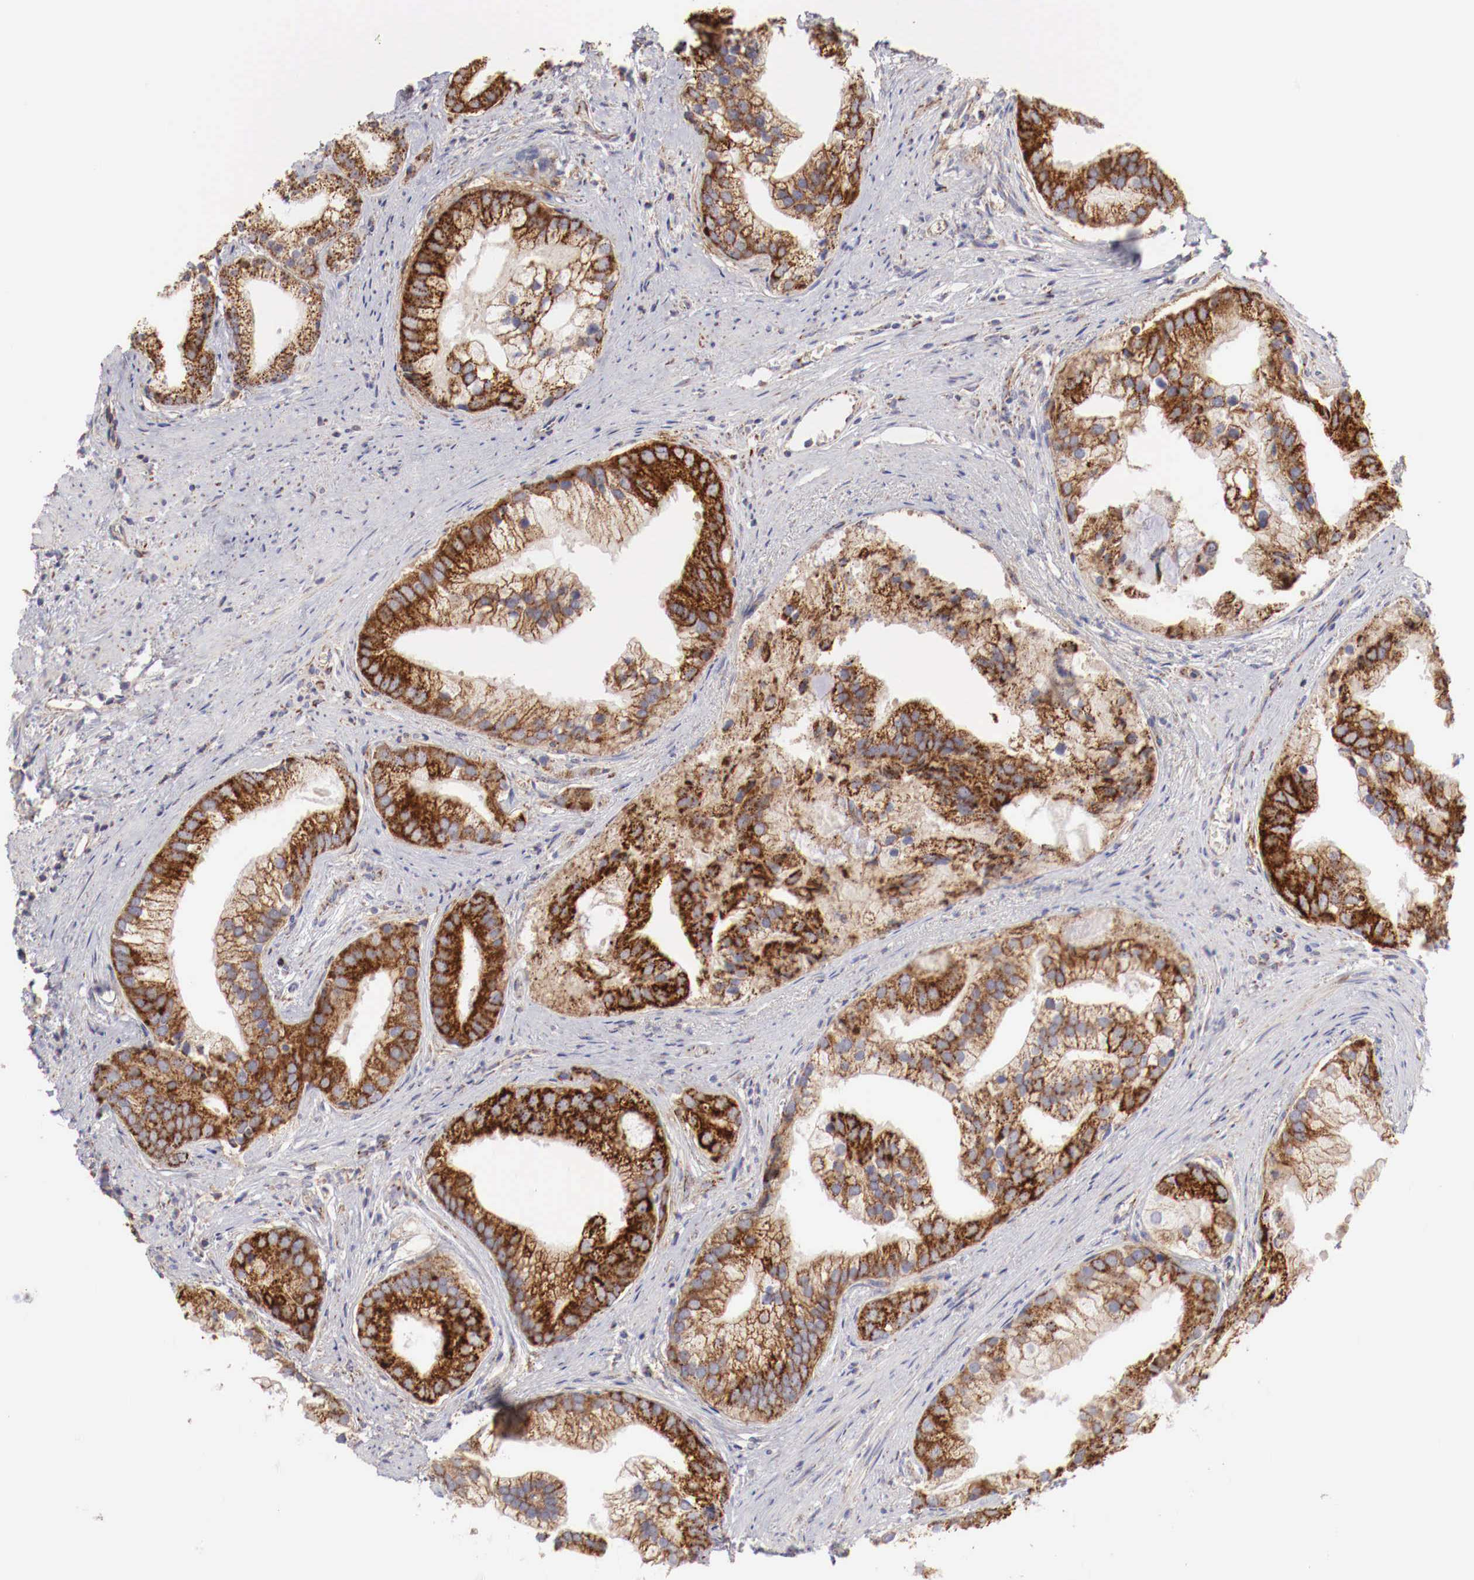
{"staining": {"intensity": "strong", "quantity": ">75%", "location": "cytoplasmic/membranous"}, "tissue": "prostate cancer", "cell_type": "Tumor cells", "image_type": "cancer", "snomed": [{"axis": "morphology", "description": "Adenocarcinoma, Low grade"}, {"axis": "topography", "description": "Prostate"}], "caption": "Tumor cells reveal high levels of strong cytoplasmic/membranous staining in approximately >75% of cells in human adenocarcinoma (low-grade) (prostate). (DAB IHC with brightfield microscopy, high magnification).", "gene": "XPNPEP3", "patient": {"sex": "male", "age": 71}}